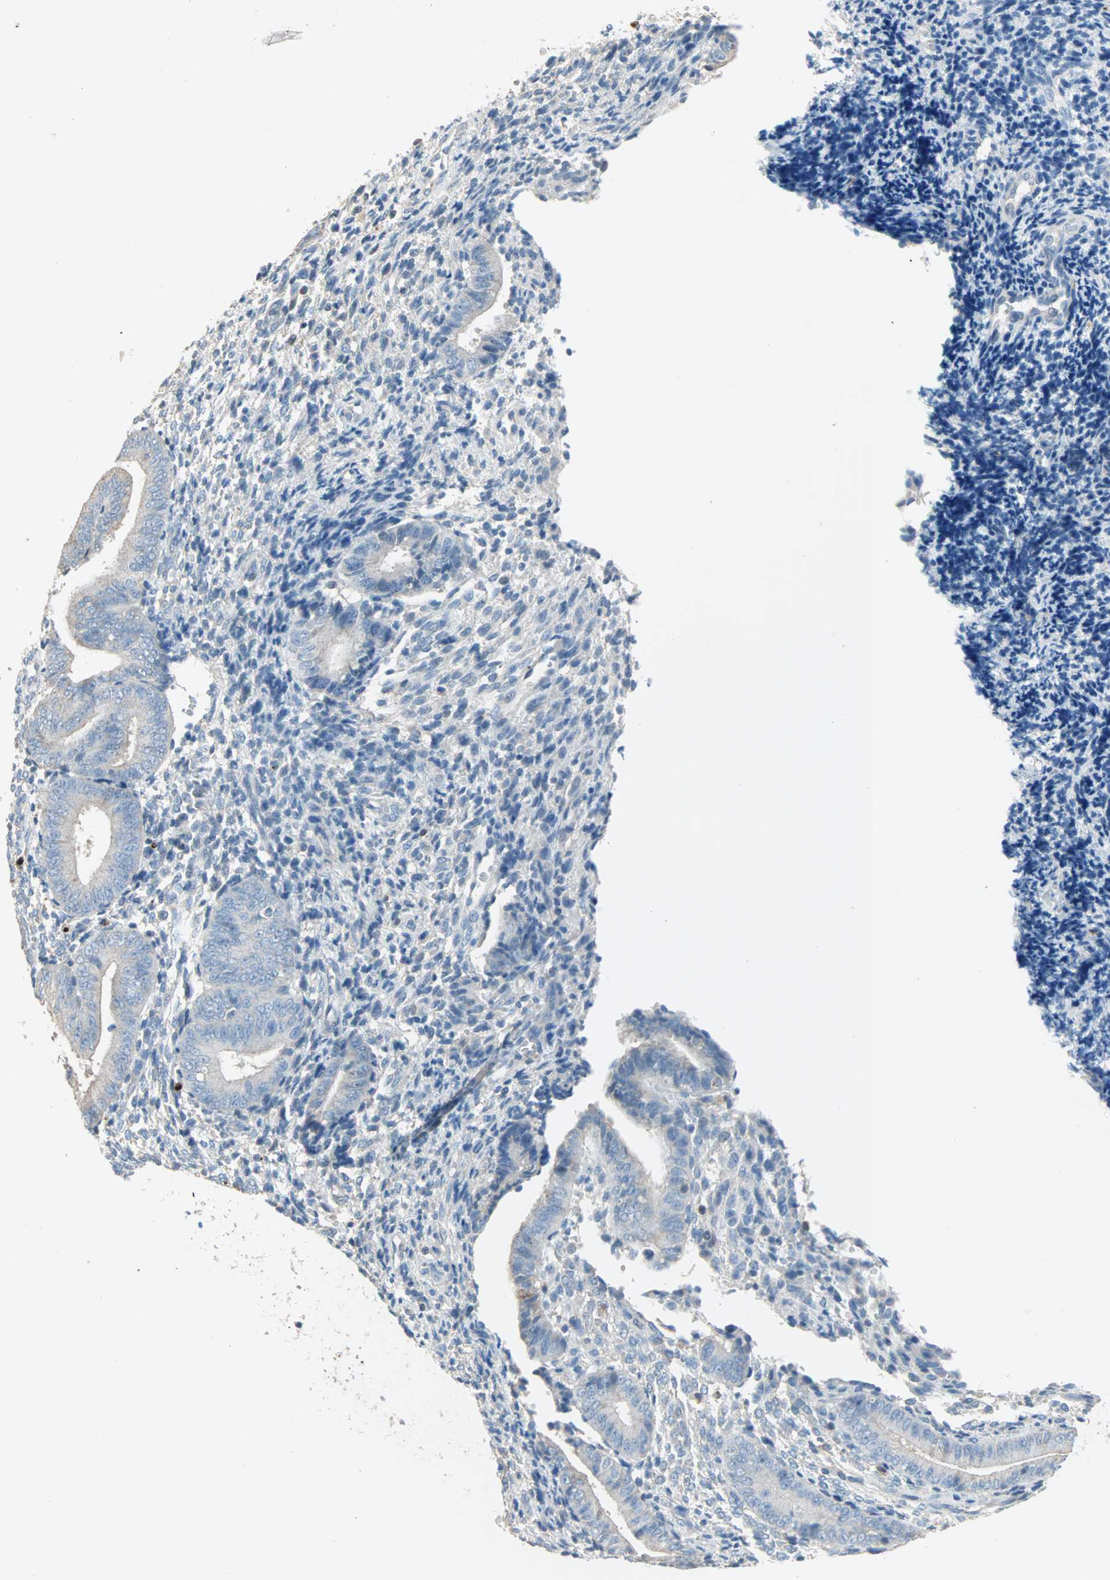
{"staining": {"intensity": "negative", "quantity": "none", "location": "none"}, "tissue": "endometrium", "cell_type": "Cells in endometrial stroma", "image_type": "normal", "snomed": [{"axis": "morphology", "description": "Normal tissue, NOS"}, {"axis": "topography", "description": "Uterus"}, {"axis": "topography", "description": "Endometrium"}], "caption": "A micrograph of endometrium stained for a protein exhibits no brown staining in cells in endometrial stroma. Nuclei are stained in blue.", "gene": "ACVRL1", "patient": {"sex": "female", "age": 33}}